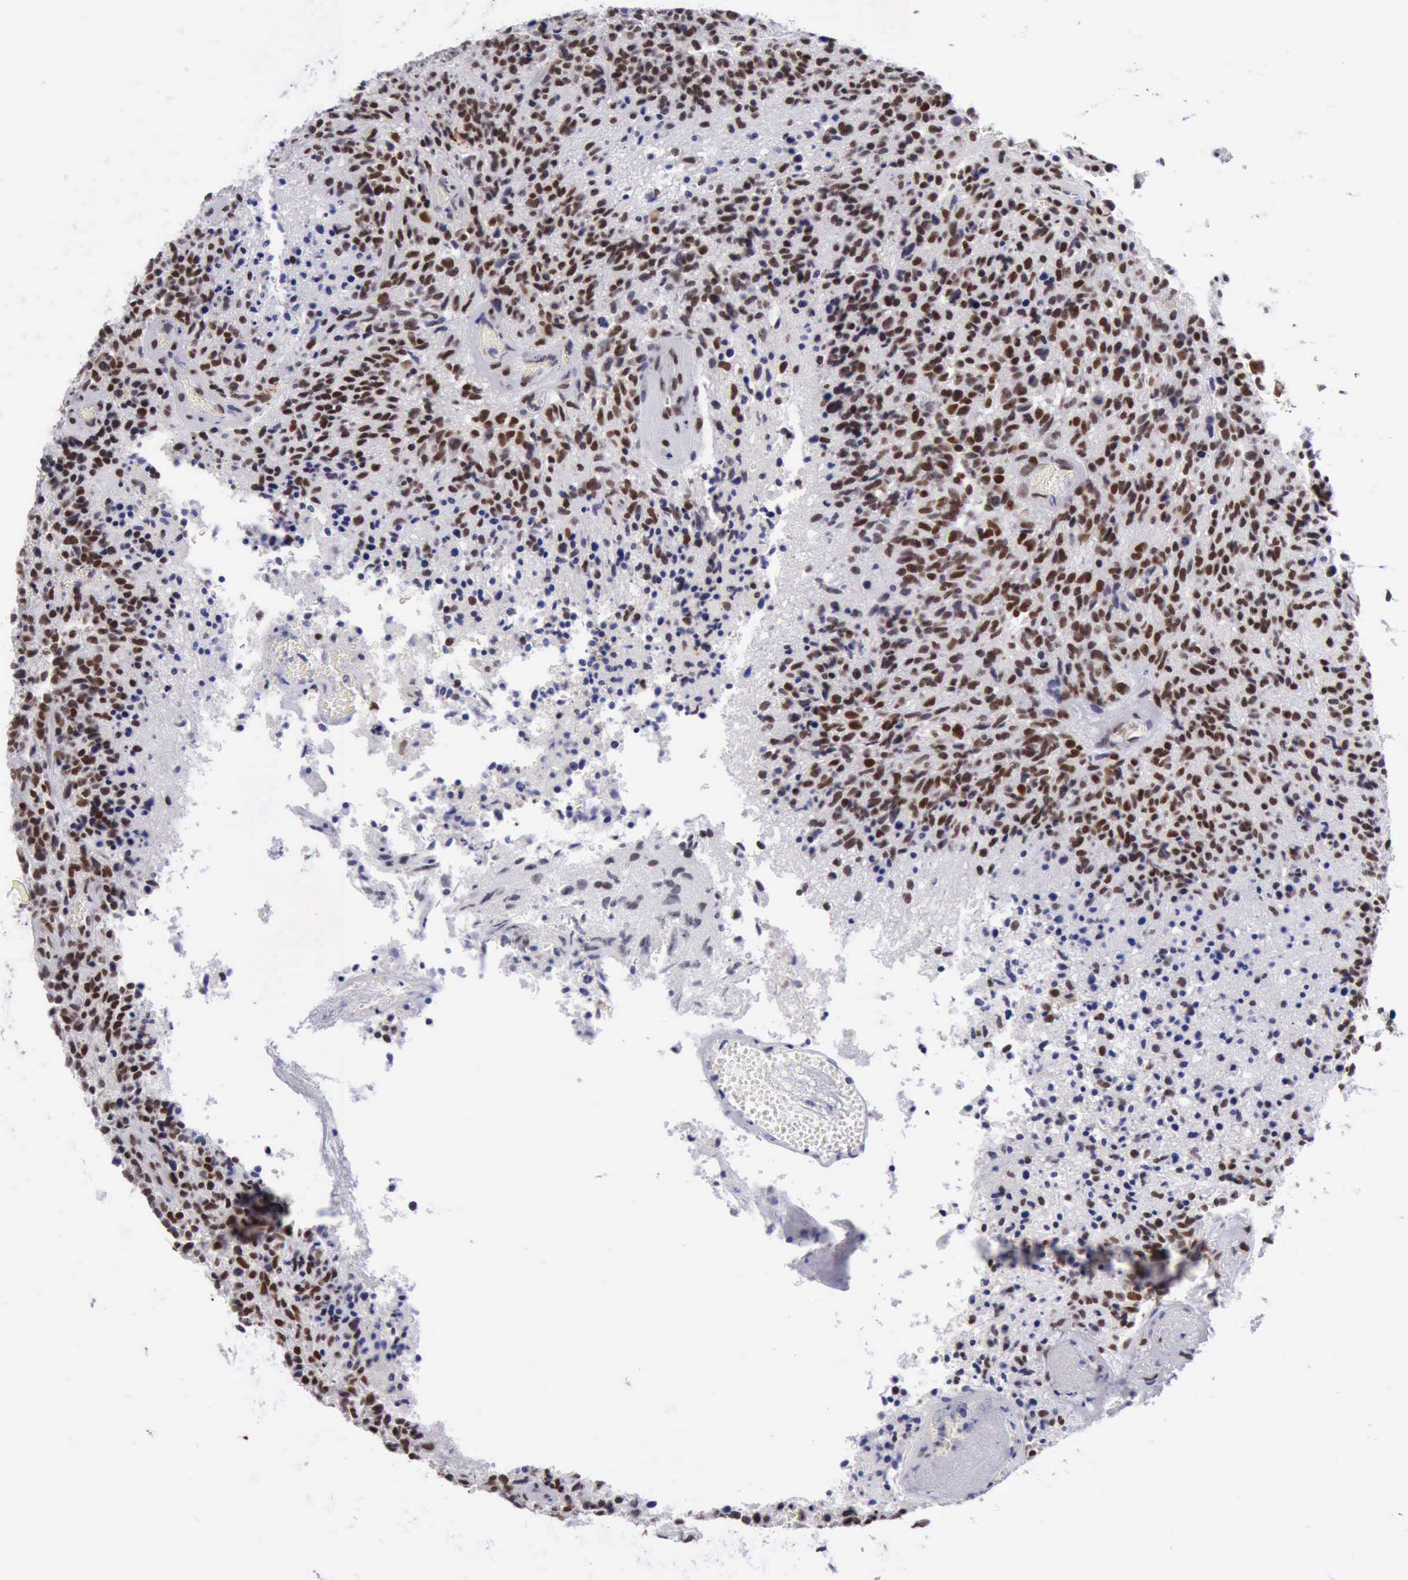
{"staining": {"intensity": "moderate", "quantity": "25%-75%", "location": "nuclear"}, "tissue": "glioma", "cell_type": "Tumor cells", "image_type": "cancer", "snomed": [{"axis": "morphology", "description": "Glioma, malignant, High grade"}, {"axis": "topography", "description": "Brain"}], "caption": "This is an image of IHC staining of malignant glioma (high-grade), which shows moderate positivity in the nuclear of tumor cells.", "gene": "ERCC4", "patient": {"sex": "male", "age": 36}}